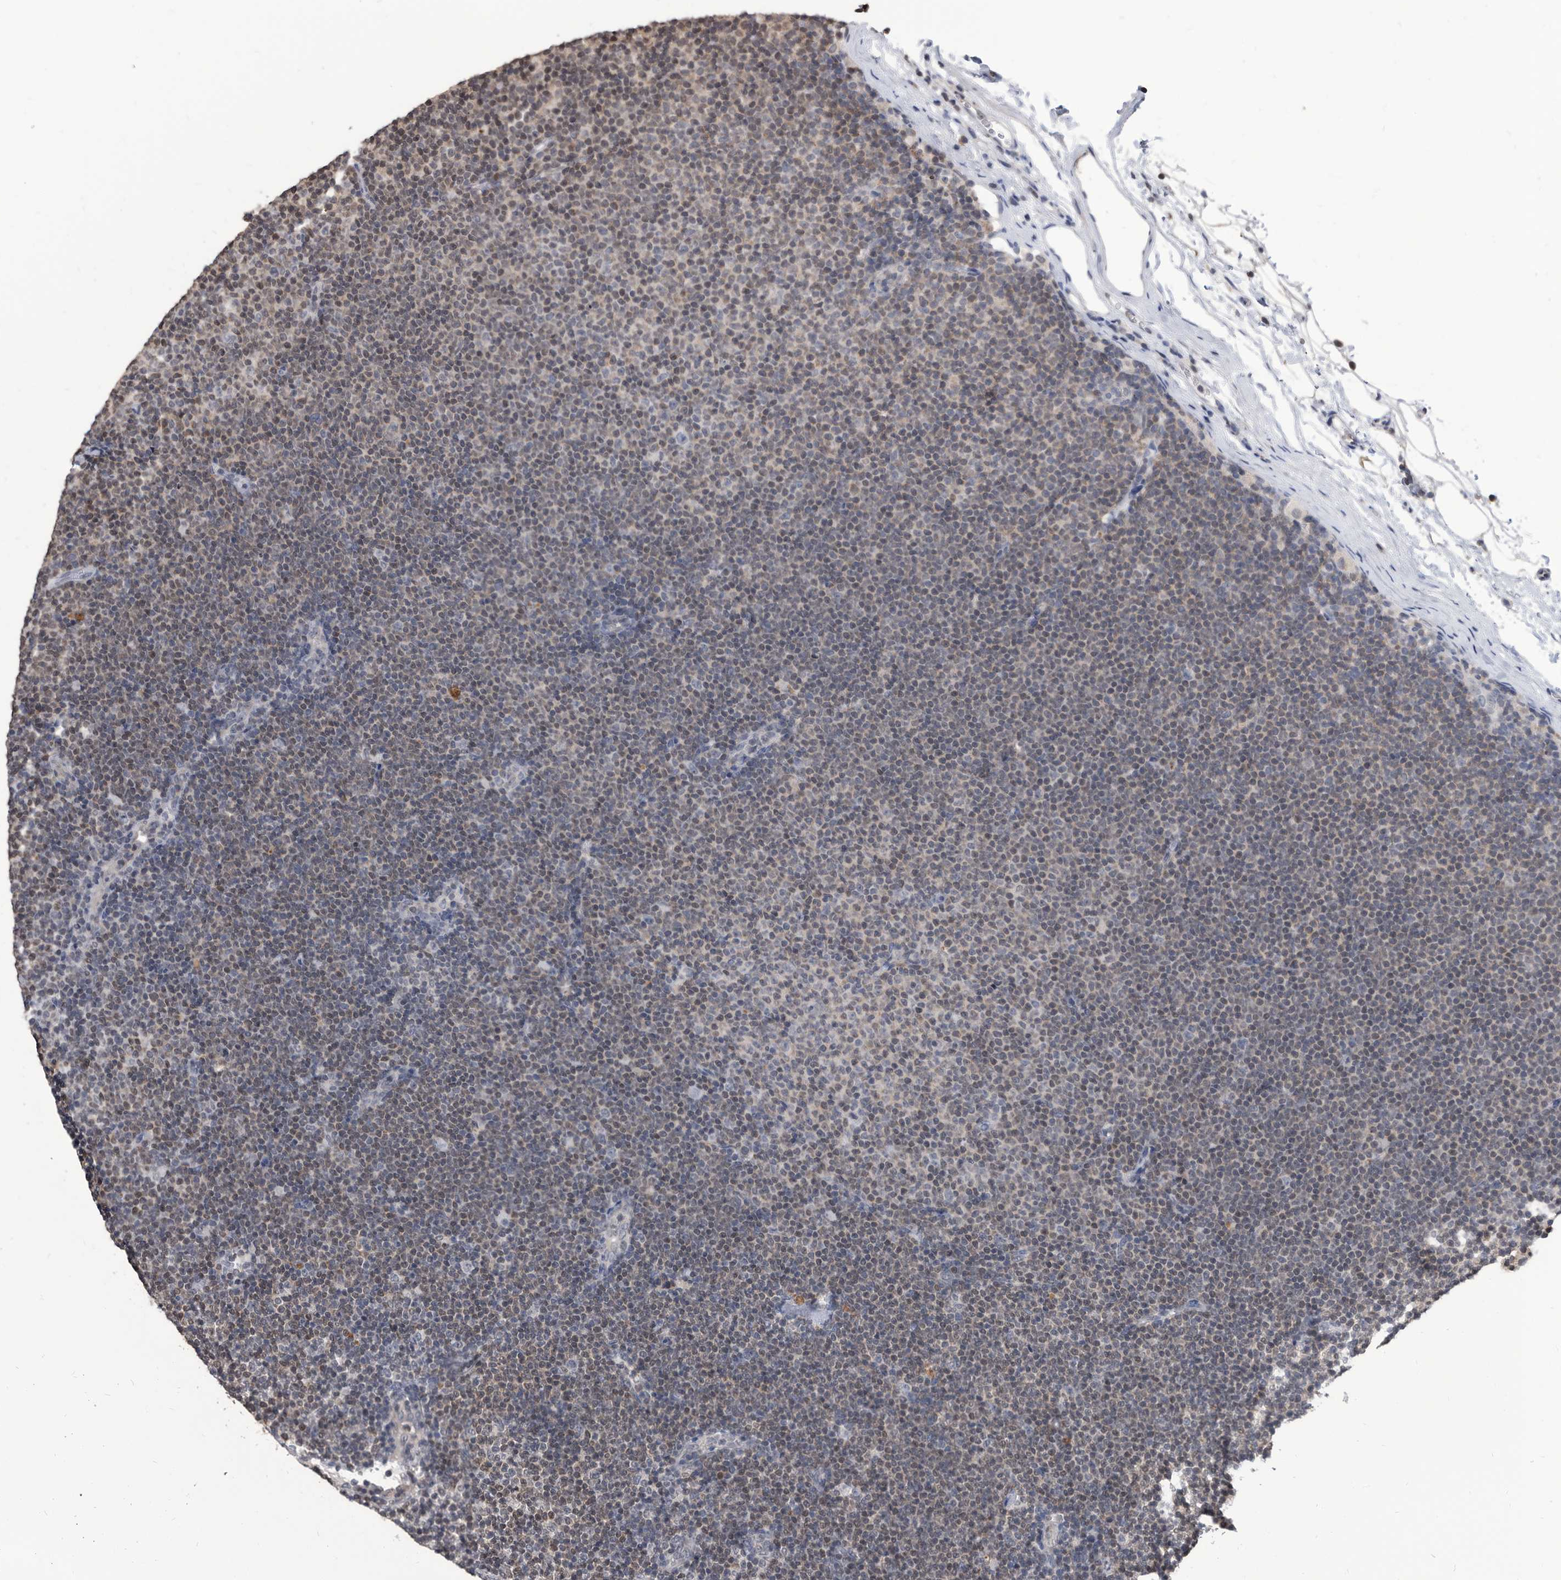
{"staining": {"intensity": "weak", "quantity": "25%-75%", "location": "cytoplasmic/membranous,nuclear"}, "tissue": "lymphoma", "cell_type": "Tumor cells", "image_type": "cancer", "snomed": [{"axis": "morphology", "description": "Malignant lymphoma, non-Hodgkin's type, Low grade"}, {"axis": "topography", "description": "Lymph node"}], "caption": "About 25%-75% of tumor cells in human lymphoma exhibit weak cytoplasmic/membranous and nuclear protein positivity as visualized by brown immunohistochemical staining.", "gene": "TSTD1", "patient": {"sex": "female", "age": 53}}